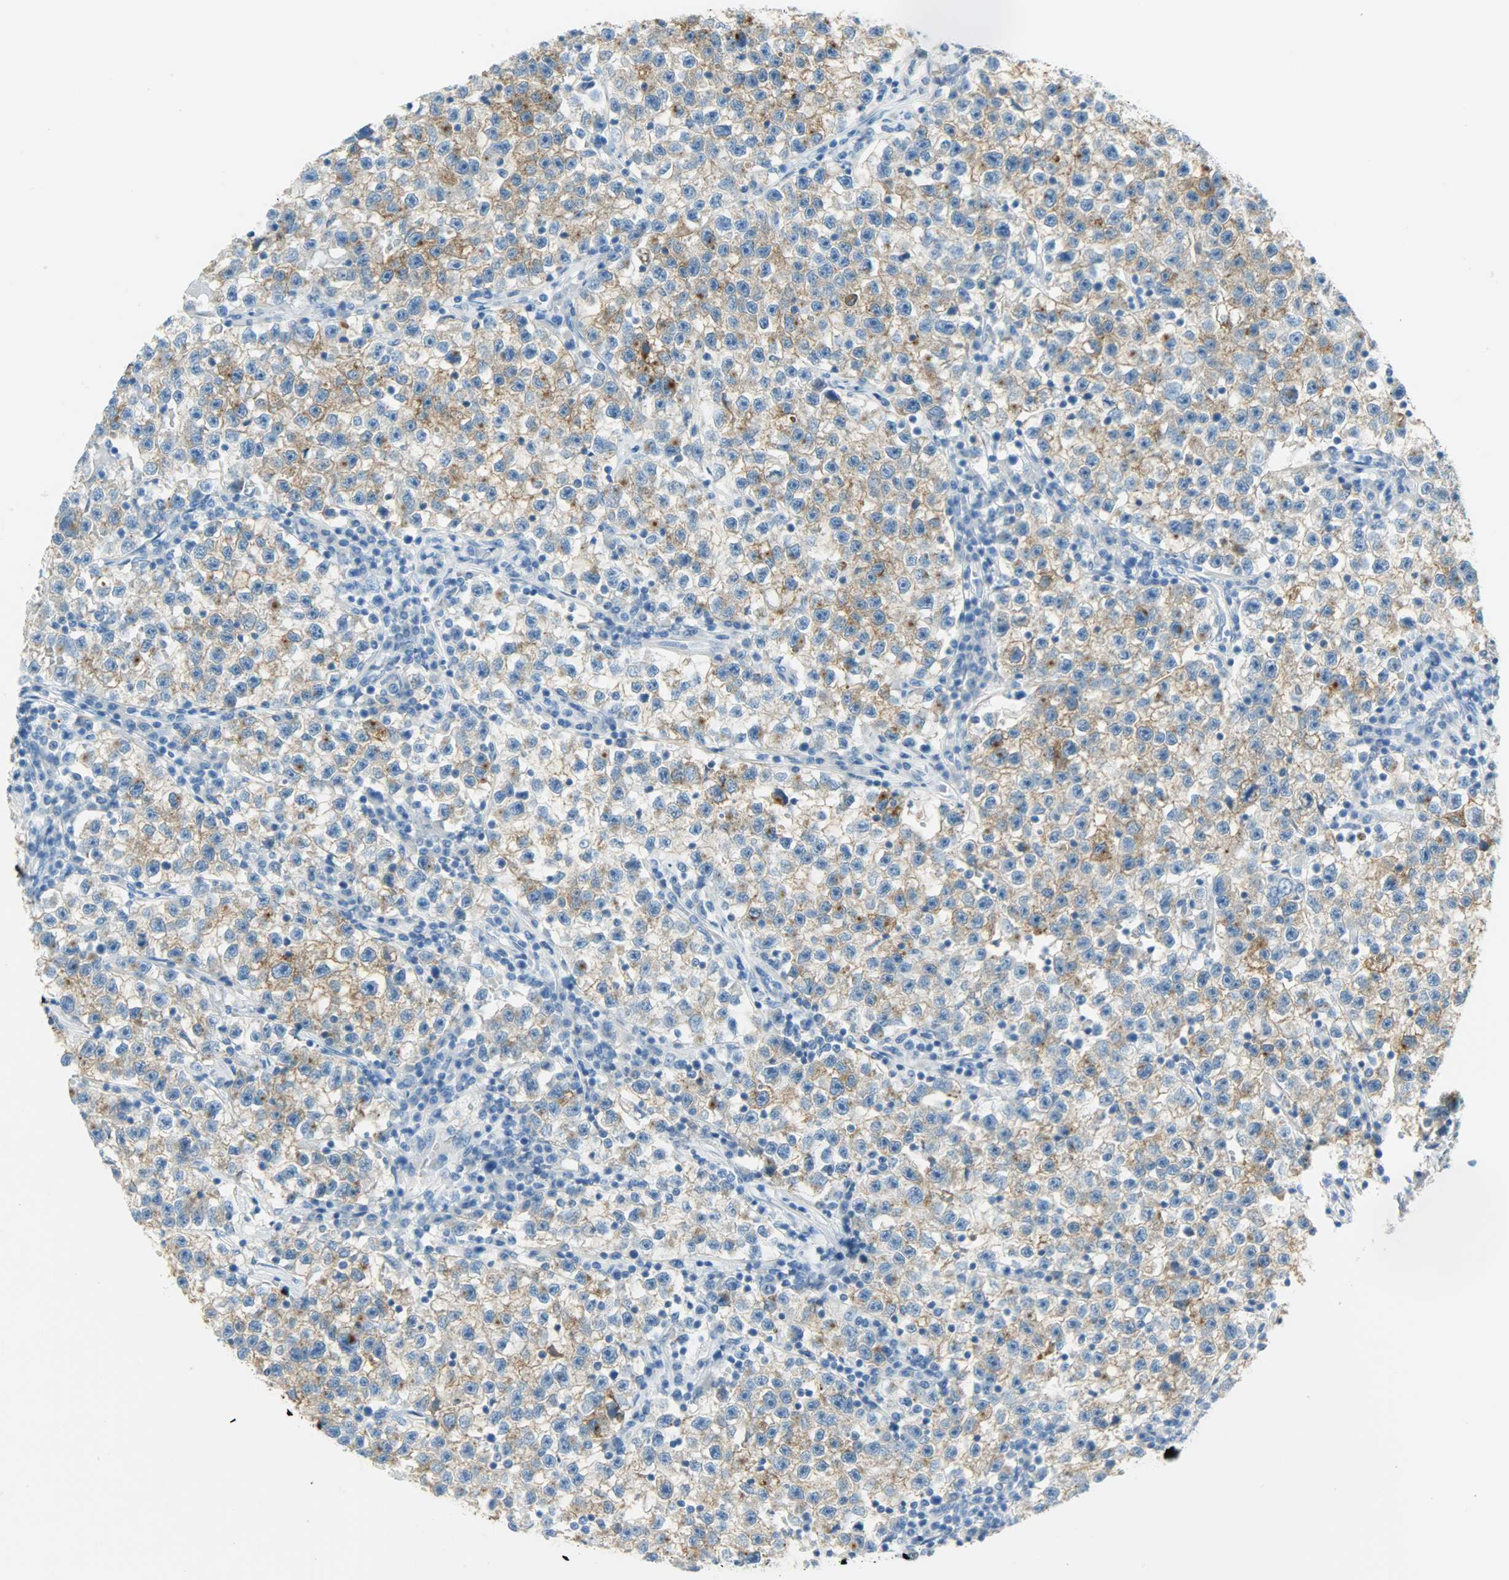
{"staining": {"intensity": "moderate", "quantity": ">75%", "location": "cytoplasmic/membranous"}, "tissue": "testis cancer", "cell_type": "Tumor cells", "image_type": "cancer", "snomed": [{"axis": "morphology", "description": "Seminoma, NOS"}, {"axis": "topography", "description": "Testis"}], "caption": "Moderate cytoplasmic/membranous positivity is identified in about >75% of tumor cells in testis seminoma. (Stains: DAB (3,3'-diaminobenzidine) in brown, nuclei in blue, Microscopy: brightfield microscopy at high magnification).", "gene": "PROM1", "patient": {"sex": "male", "age": 22}}